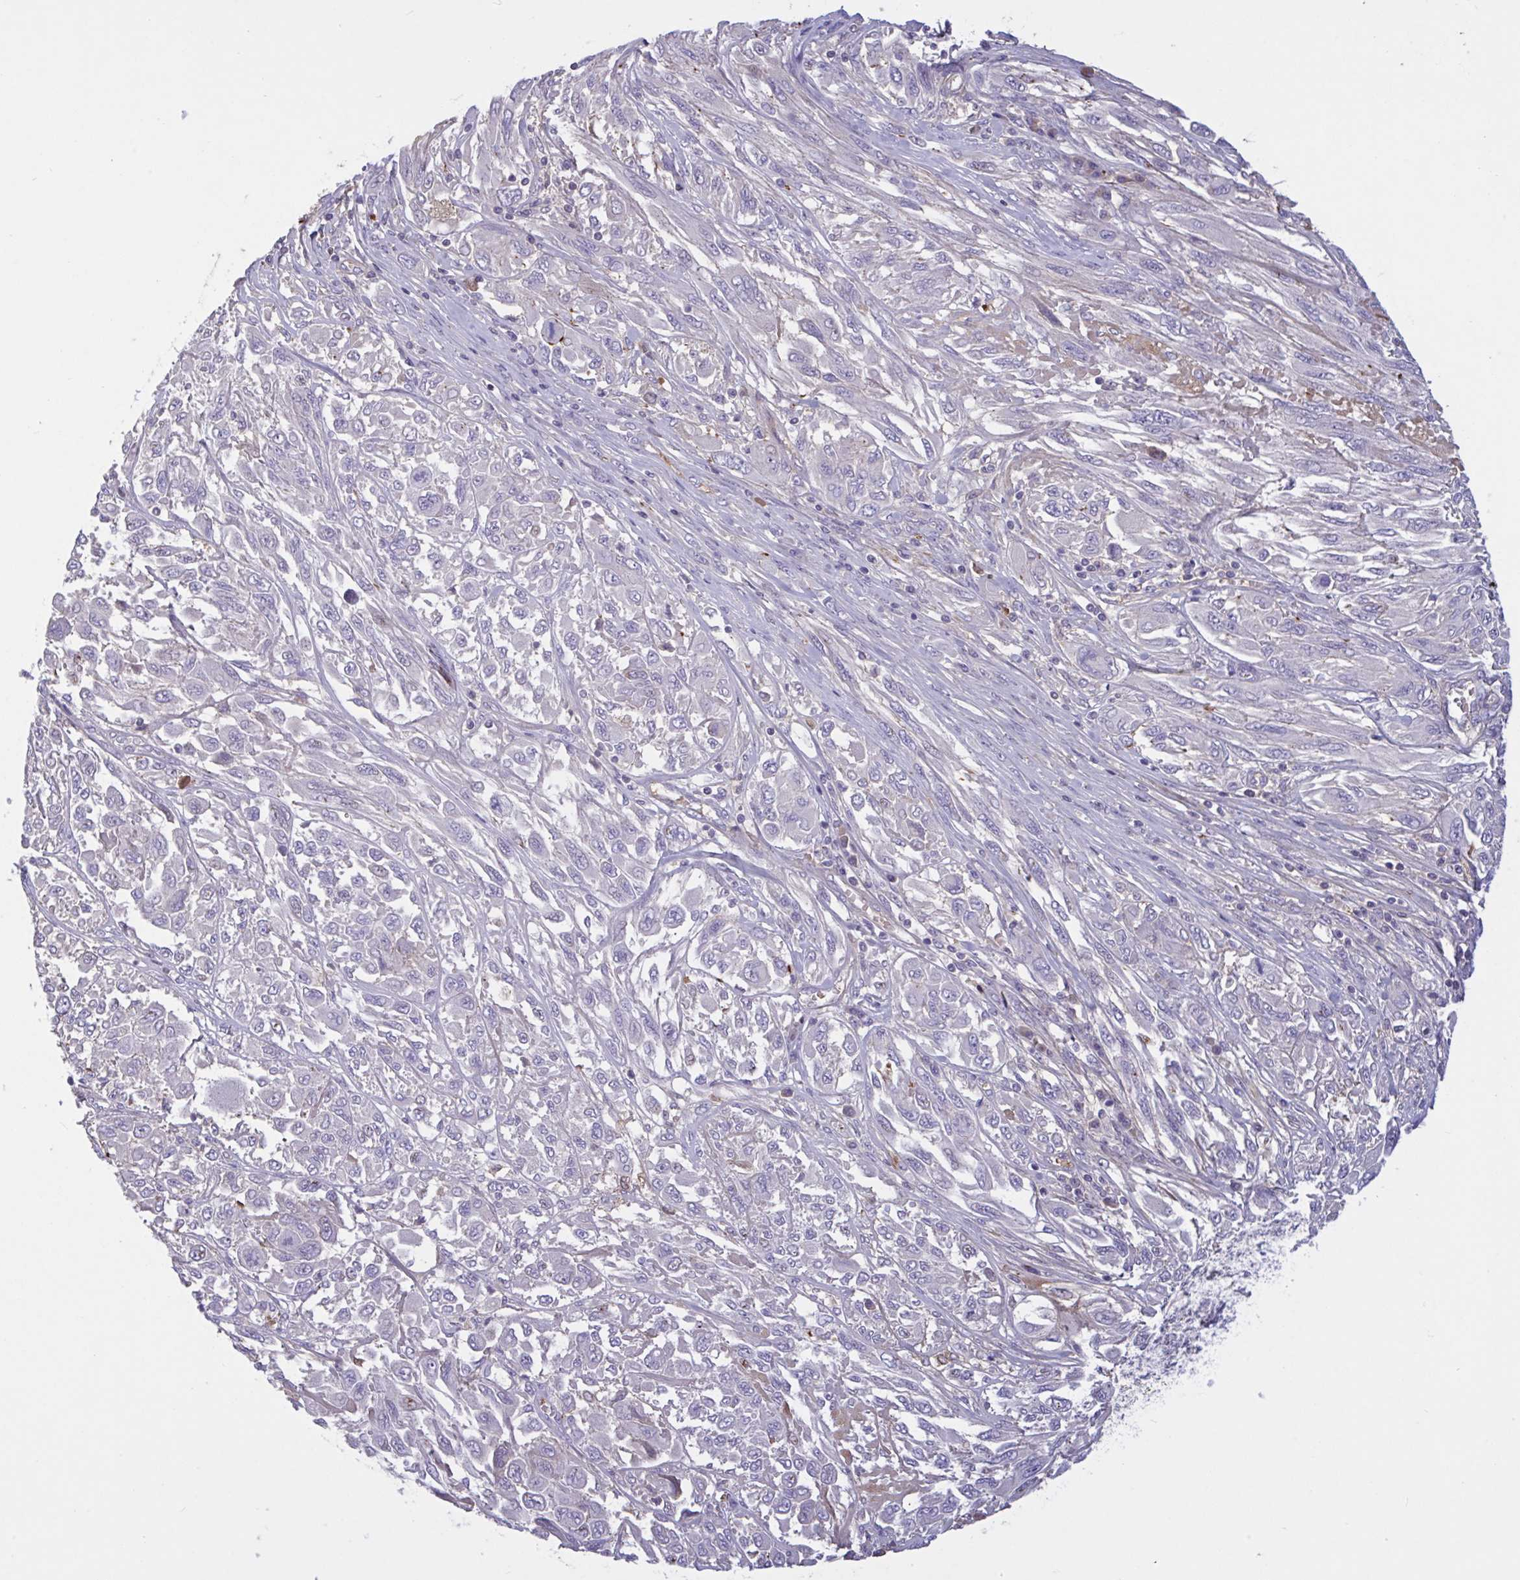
{"staining": {"intensity": "weak", "quantity": "<25%", "location": "cytoplasmic/membranous"}, "tissue": "melanoma", "cell_type": "Tumor cells", "image_type": "cancer", "snomed": [{"axis": "morphology", "description": "Malignant melanoma, NOS"}, {"axis": "topography", "description": "Skin"}], "caption": "Immunohistochemical staining of malignant melanoma shows no significant expression in tumor cells. (DAB IHC with hematoxylin counter stain).", "gene": "IL1R1", "patient": {"sex": "female", "age": 91}}